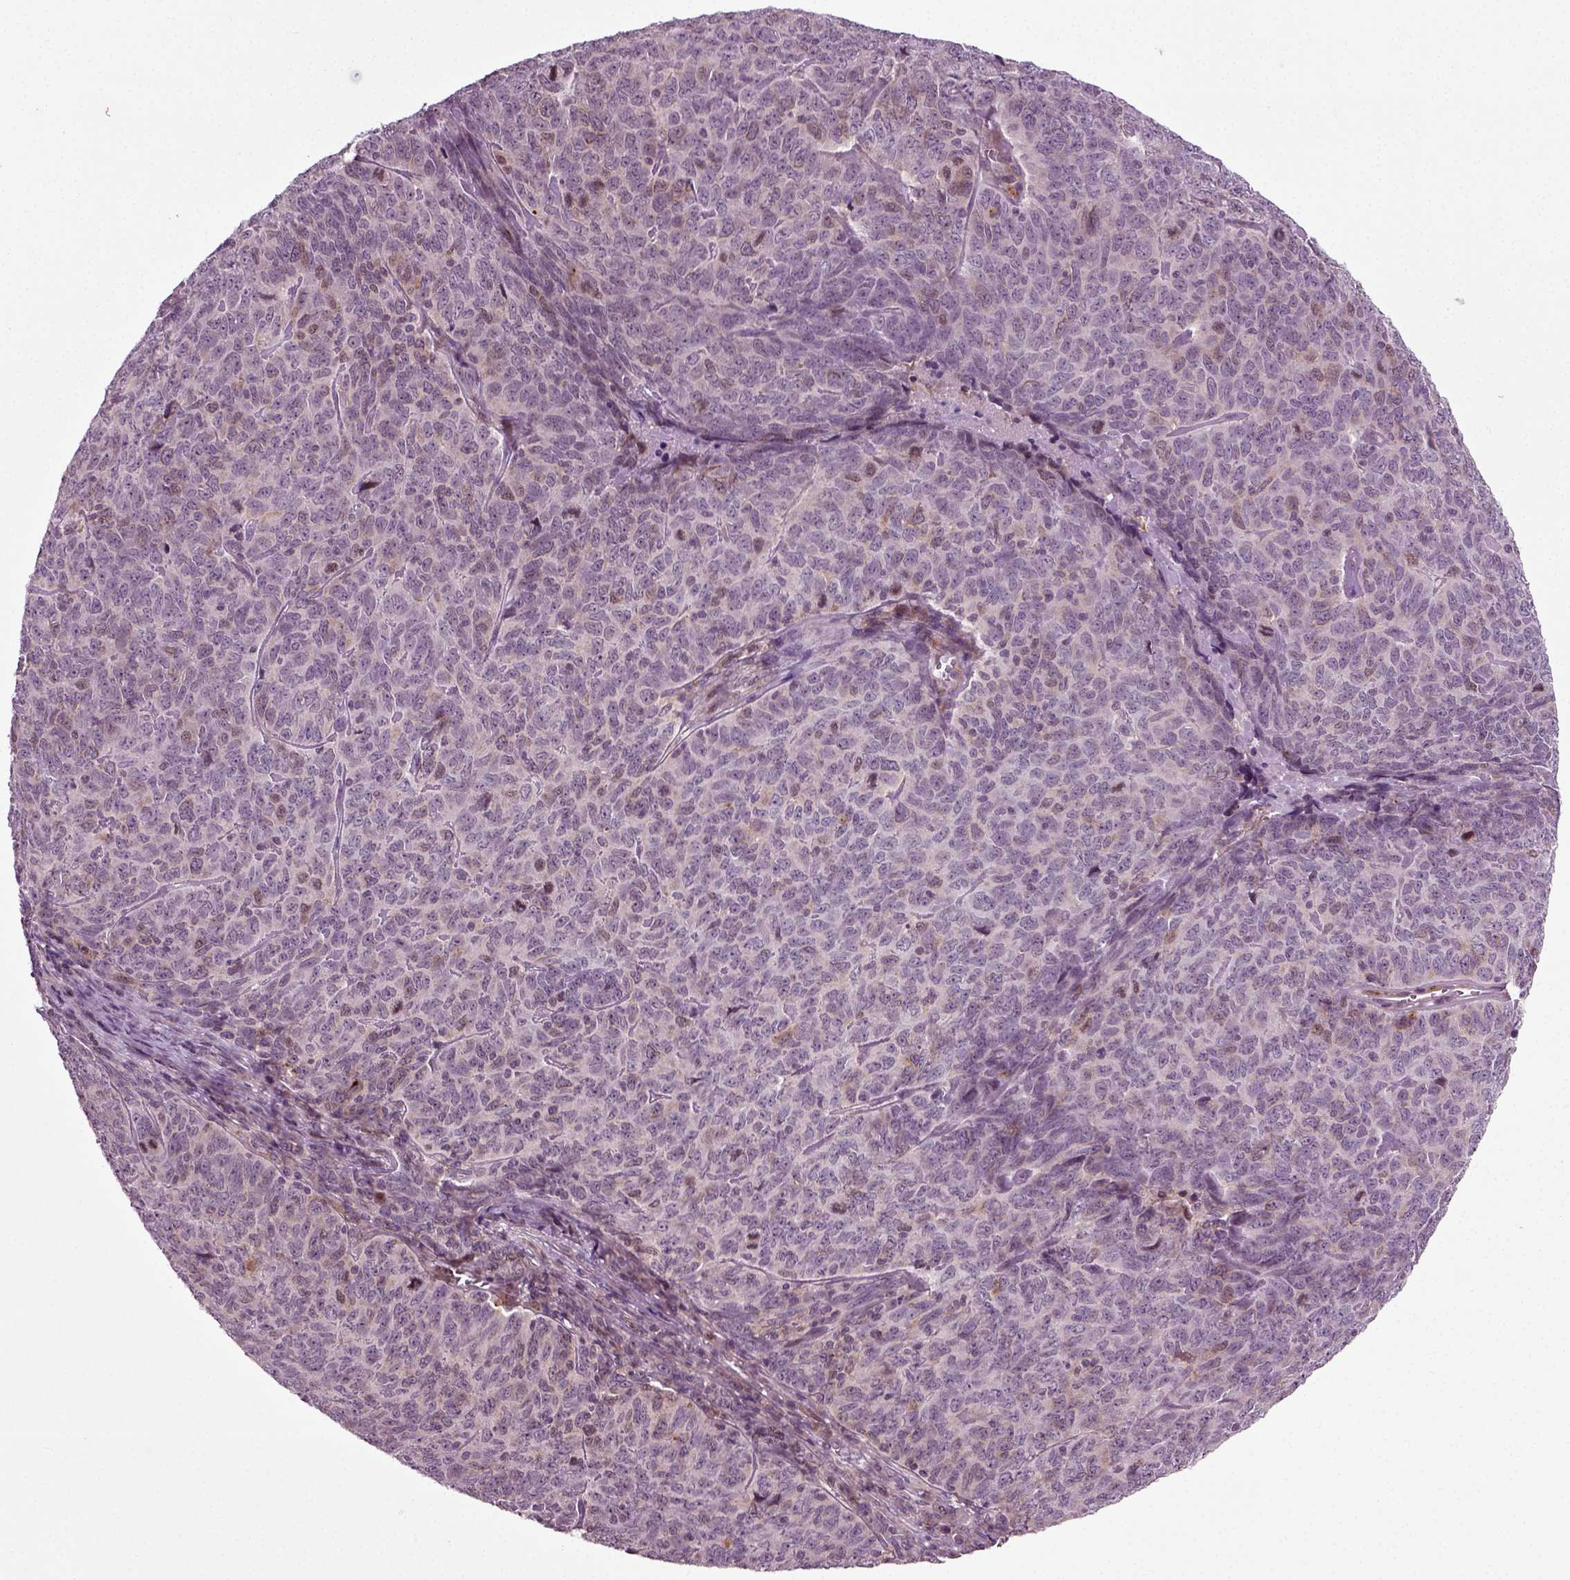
{"staining": {"intensity": "weak", "quantity": "<25%", "location": "cytoplasmic/membranous"}, "tissue": "skin cancer", "cell_type": "Tumor cells", "image_type": "cancer", "snomed": [{"axis": "morphology", "description": "Squamous cell carcinoma, NOS"}, {"axis": "topography", "description": "Skin"}, {"axis": "topography", "description": "Anal"}], "caption": "High power microscopy histopathology image of an IHC histopathology image of skin squamous cell carcinoma, revealing no significant expression in tumor cells.", "gene": "KNSTRN", "patient": {"sex": "female", "age": 51}}